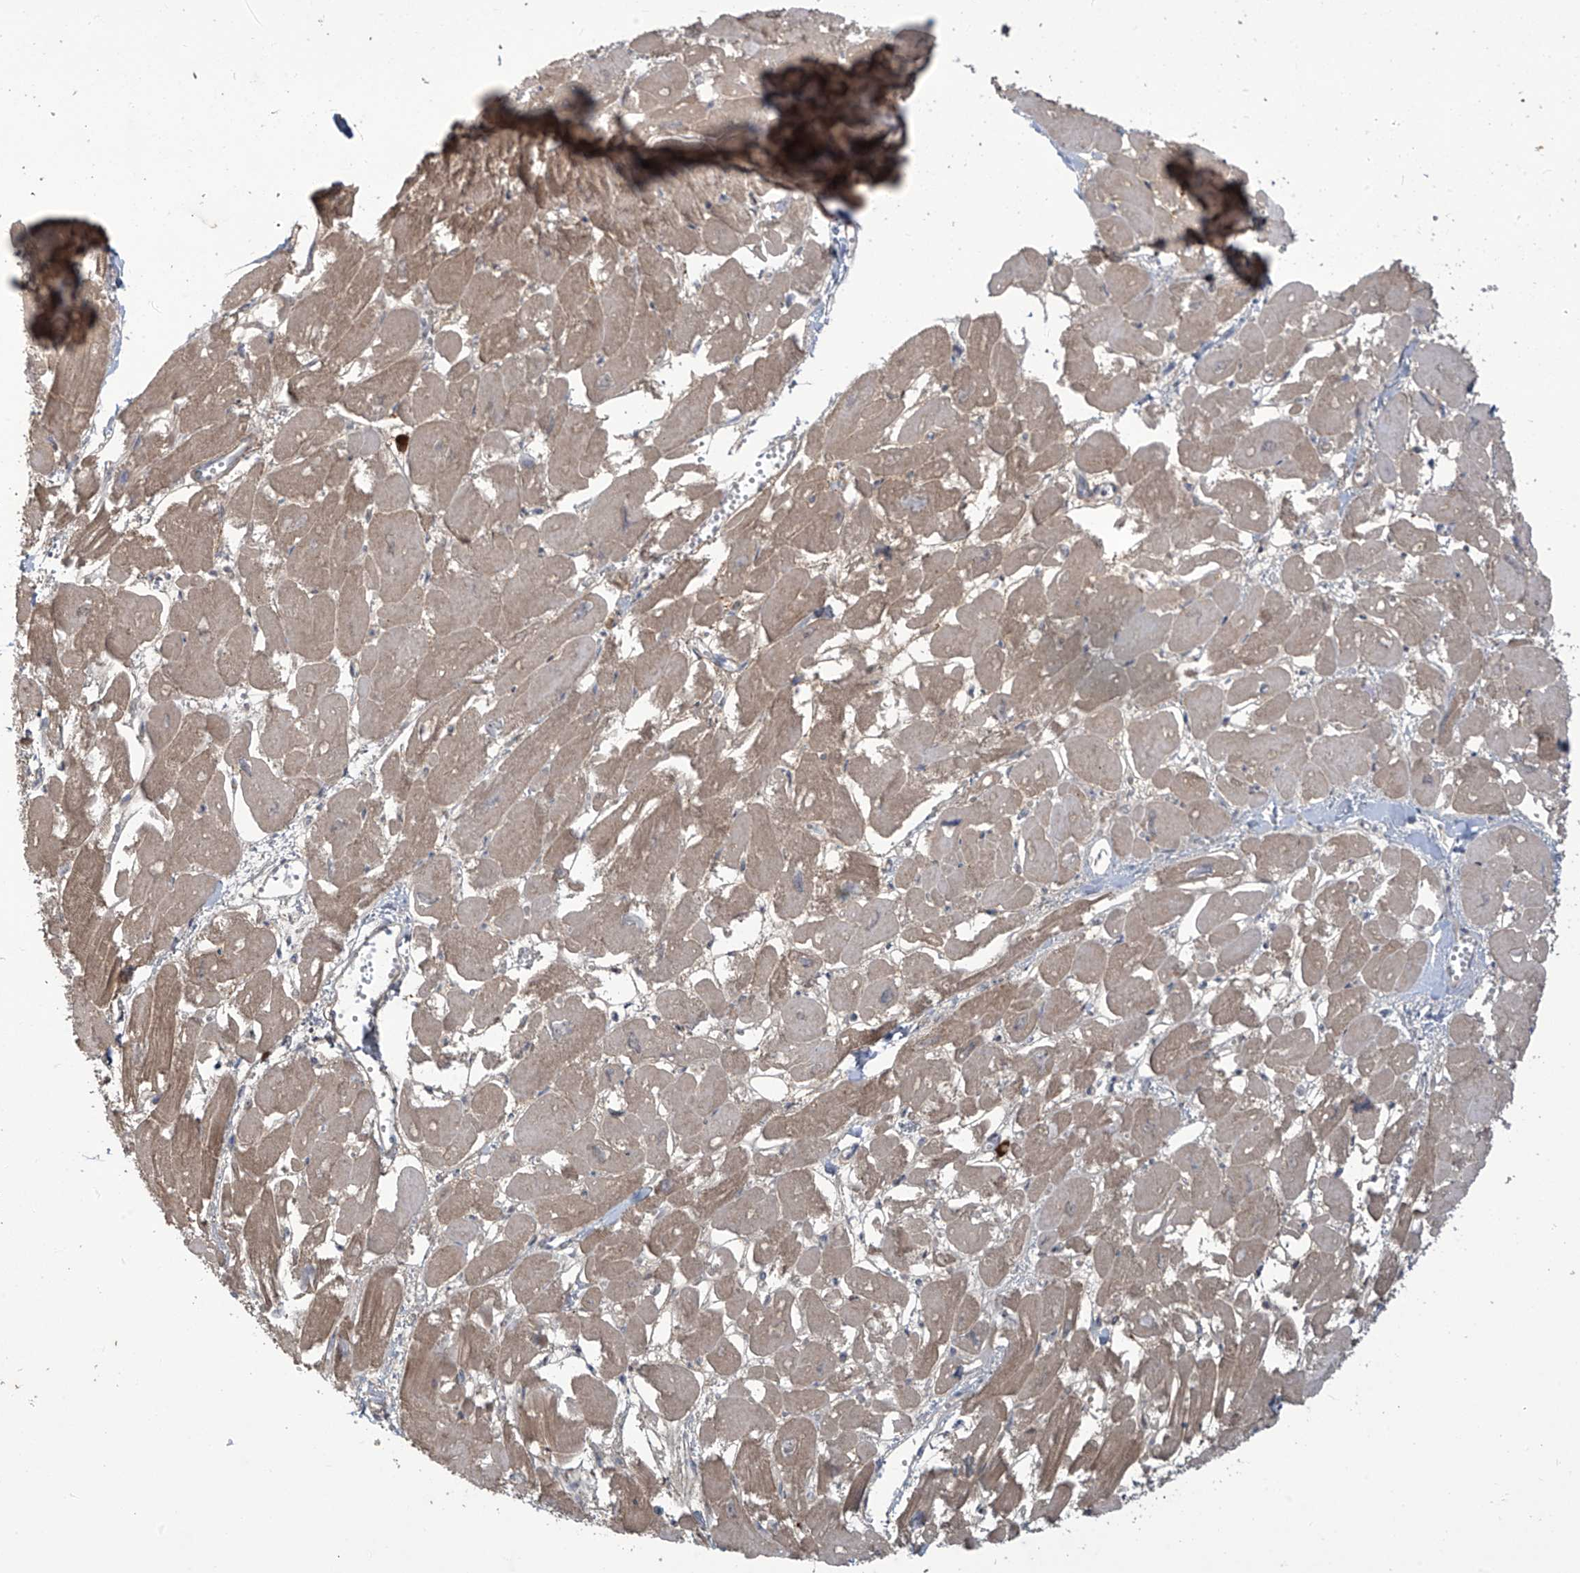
{"staining": {"intensity": "moderate", "quantity": "25%-75%", "location": "cytoplasmic/membranous"}, "tissue": "heart muscle", "cell_type": "Cardiomyocytes", "image_type": "normal", "snomed": [{"axis": "morphology", "description": "Normal tissue, NOS"}, {"axis": "topography", "description": "Heart"}], "caption": "An immunohistochemistry (IHC) histopathology image of benign tissue is shown. Protein staining in brown highlights moderate cytoplasmic/membranous positivity in heart muscle within cardiomyocytes. (DAB (3,3'-diaminobenzidine) = brown stain, brightfield microscopy at high magnification).", "gene": "TAGAP", "patient": {"sex": "male", "age": 54}}